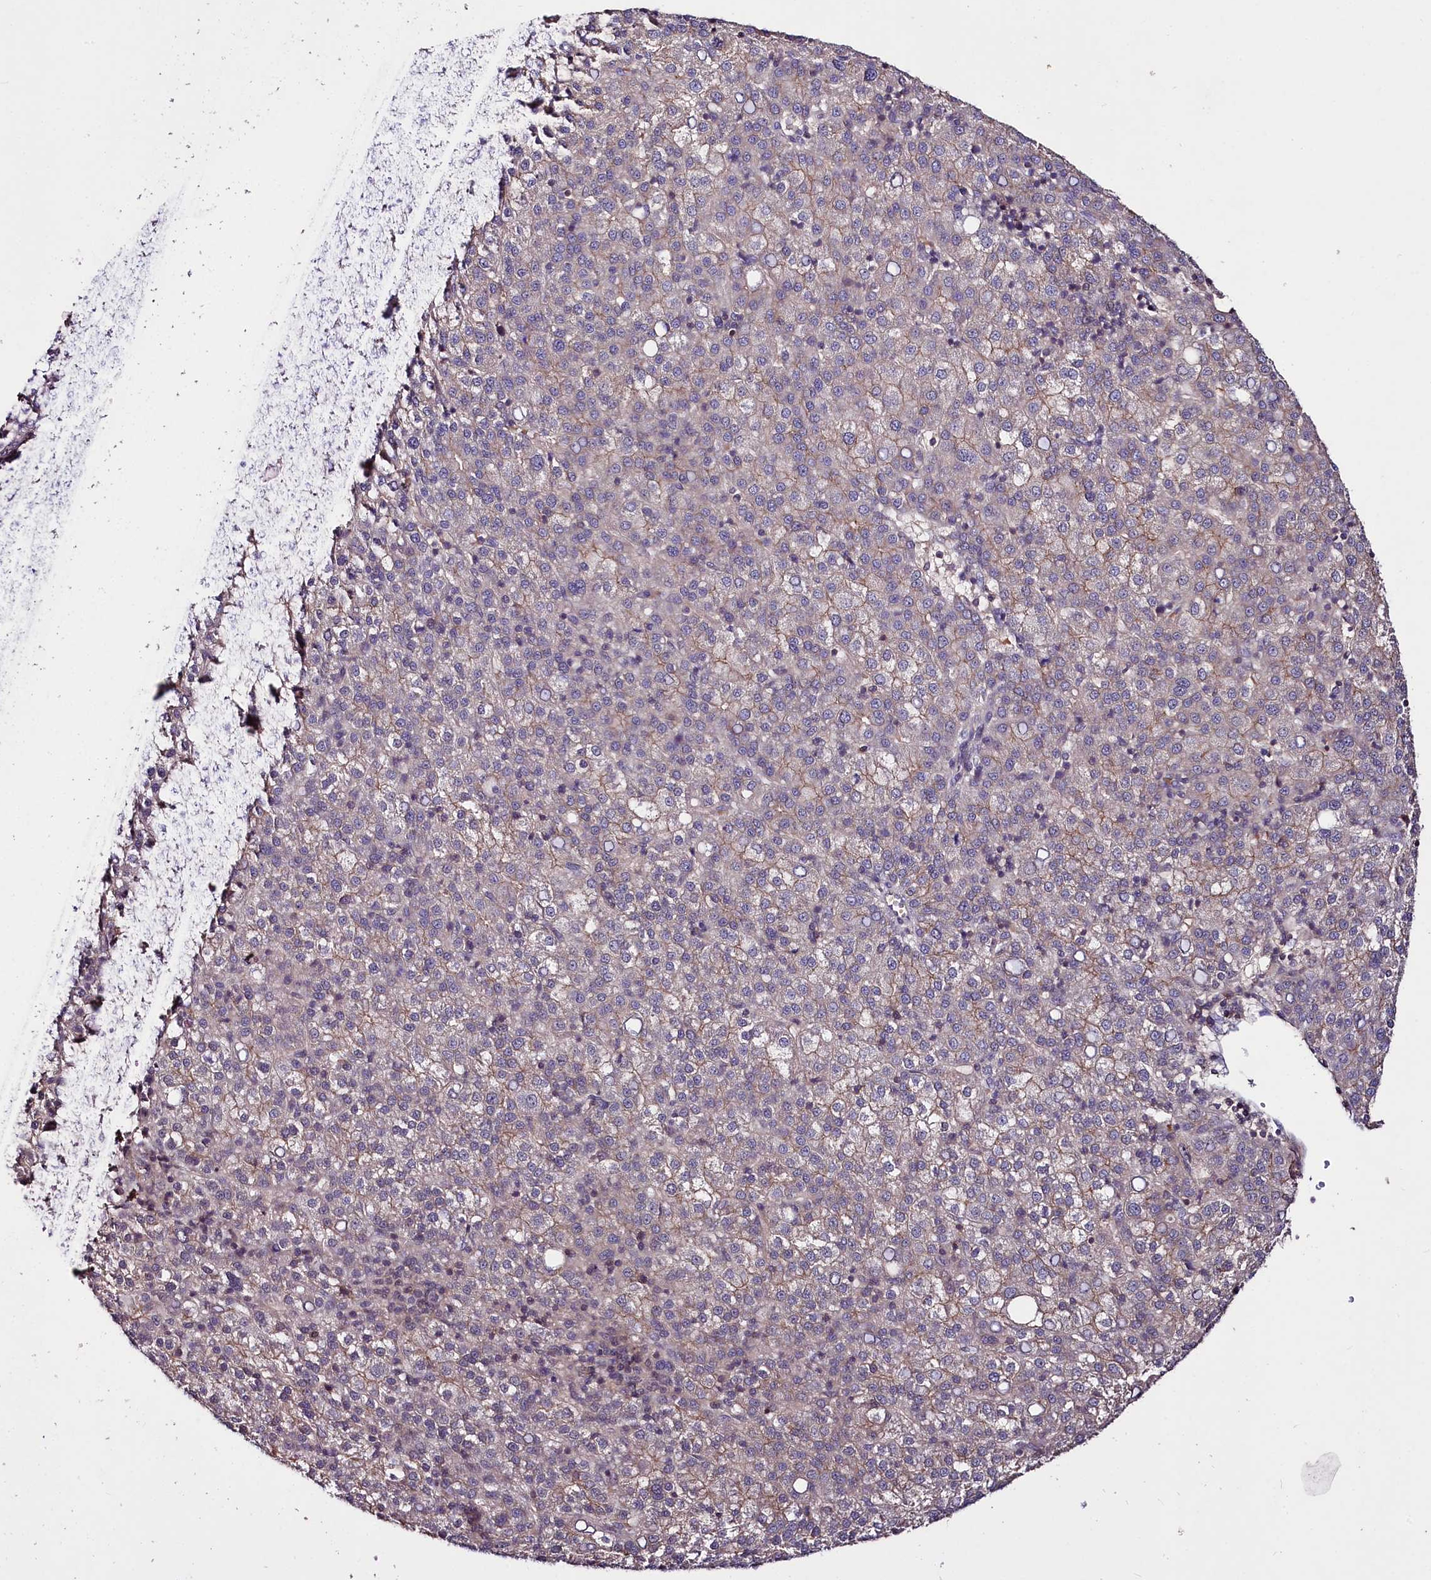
{"staining": {"intensity": "weak", "quantity": "25%-75%", "location": "cytoplasmic/membranous"}, "tissue": "liver cancer", "cell_type": "Tumor cells", "image_type": "cancer", "snomed": [{"axis": "morphology", "description": "Carcinoma, Hepatocellular, NOS"}, {"axis": "topography", "description": "Liver"}], "caption": "This photomicrograph demonstrates IHC staining of hepatocellular carcinoma (liver), with low weak cytoplasmic/membranous staining in about 25%-75% of tumor cells.", "gene": "TAFAZZIN", "patient": {"sex": "female", "age": 58}}